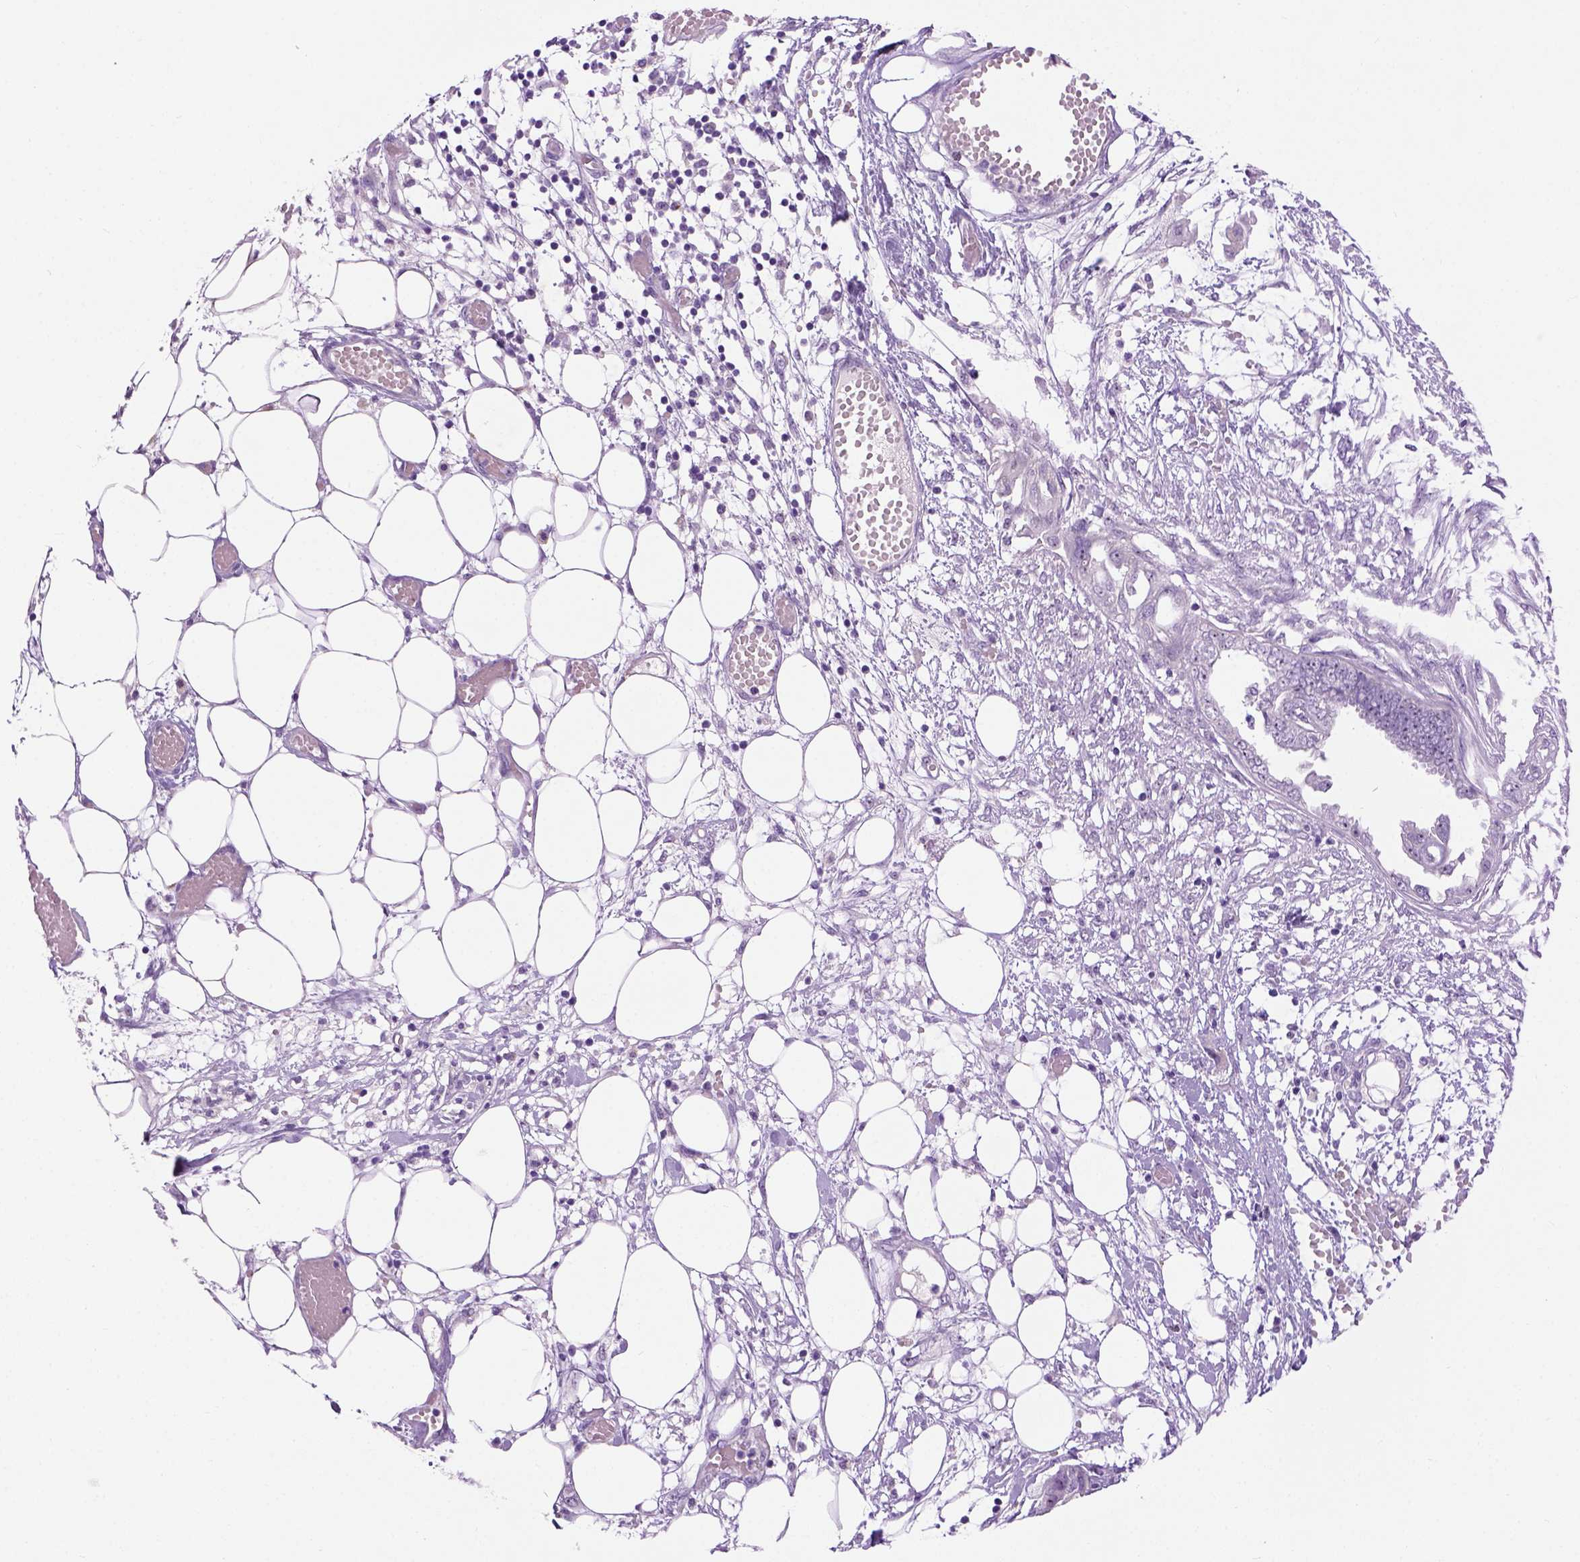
{"staining": {"intensity": "negative", "quantity": "none", "location": "none"}, "tissue": "endometrial cancer", "cell_type": "Tumor cells", "image_type": "cancer", "snomed": [{"axis": "morphology", "description": "Adenocarcinoma, NOS"}, {"axis": "morphology", "description": "Adenocarcinoma, metastatic, NOS"}, {"axis": "topography", "description": "Adipose tissue"}, {"axis": "topography", "description": "Endometrium"}], "caption": "Human endometrial cancer stained for a protein using IHC displays no positivity in tumor cells.", "gene": "UTP4", "patient": {"sex": "female", "age": 67}}